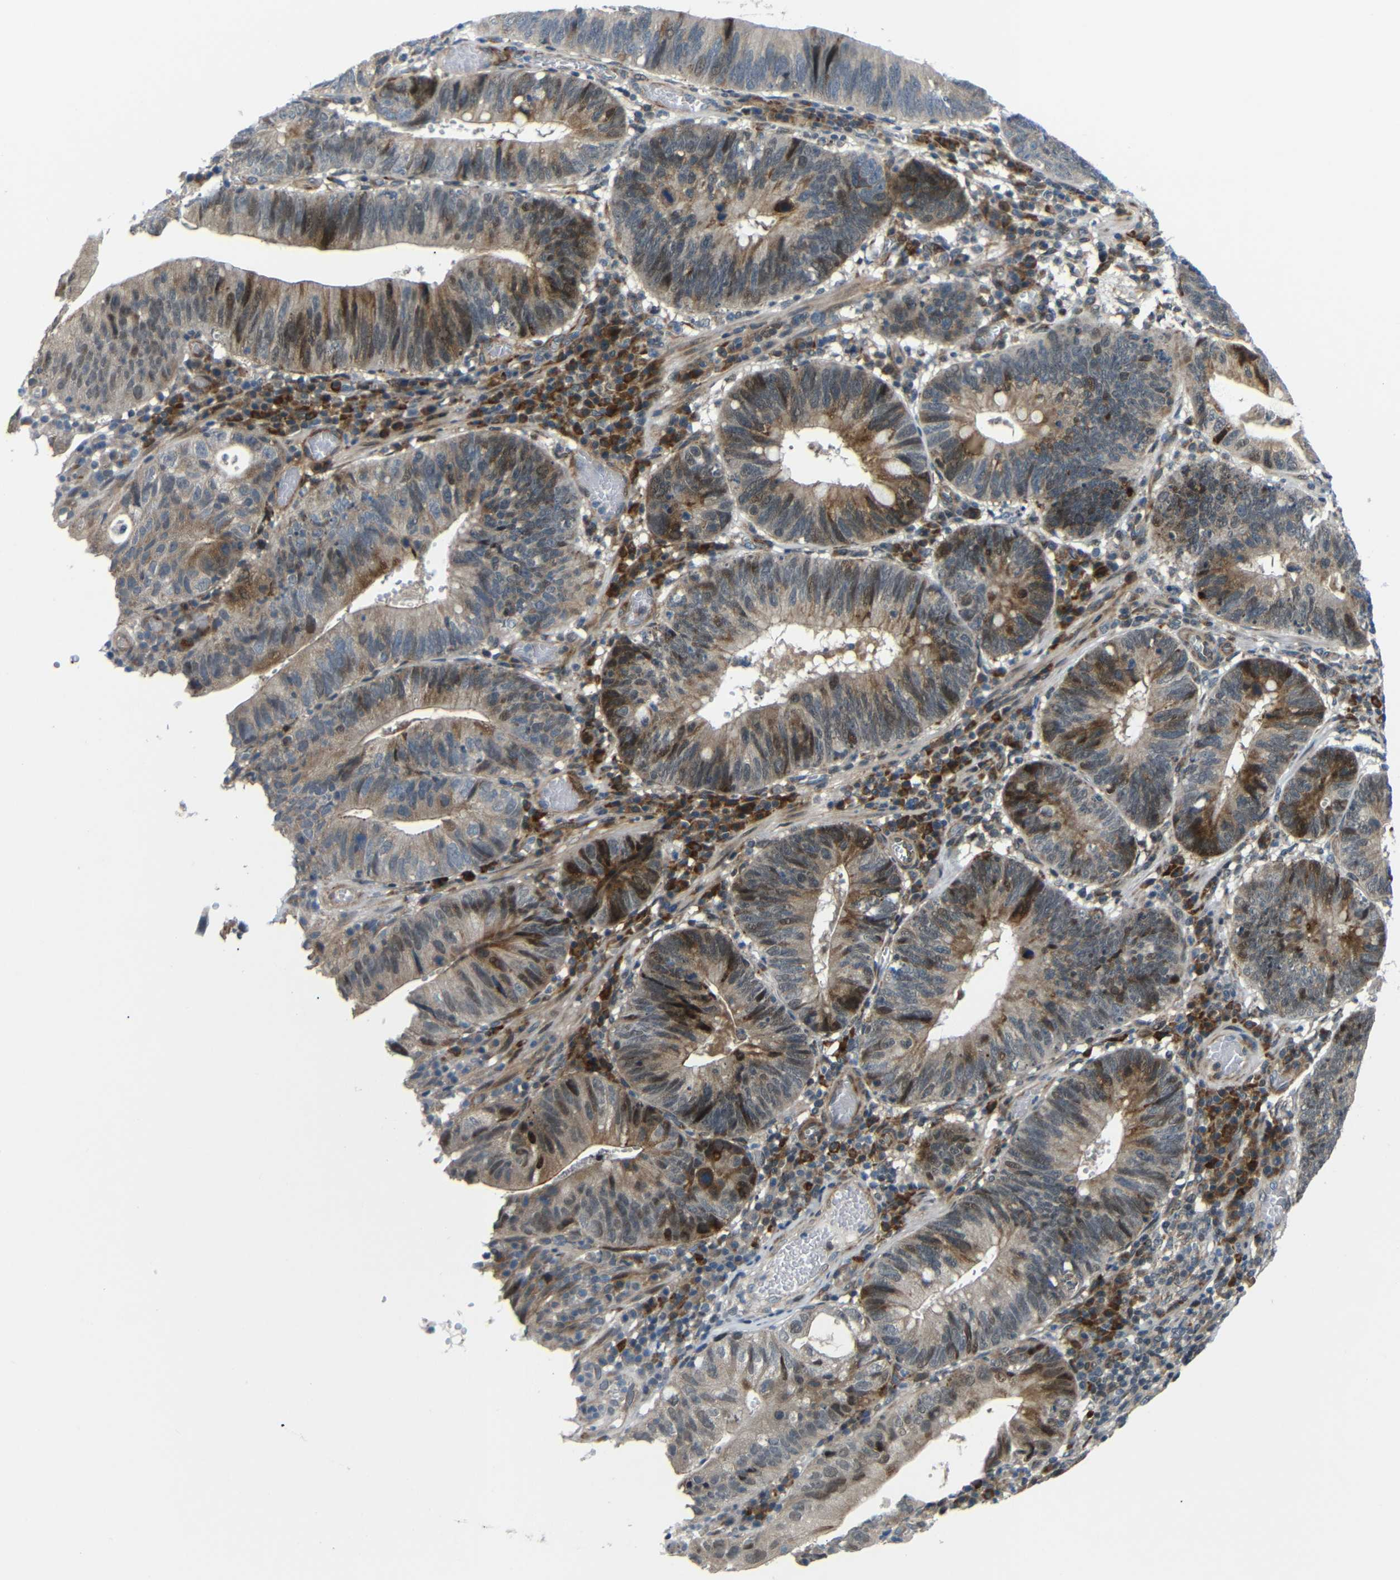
{"staining": {"intensity": "moderate", "quantity": "25%-75%", "location": "cytoplasmic/membranous,nuclear"}, "tissue": "stomach cancer", "cell_type": "Tumor cells", "image_type": "cancer", "snomed": [{"axis": "morphology", "description": "Adenocarcinoma, NOS"}, {"axis": "topography", "description": "Stomach"}], "caption": "Immunohistochemistry (IHC) of human stomach cancer shows medium levels of moderate cytoplasmic/membranous and nuclear expression in about 25%-75% of tumor cells.", "gene": "SYDE1", "patient": {"sex": "male", "age": 59}}